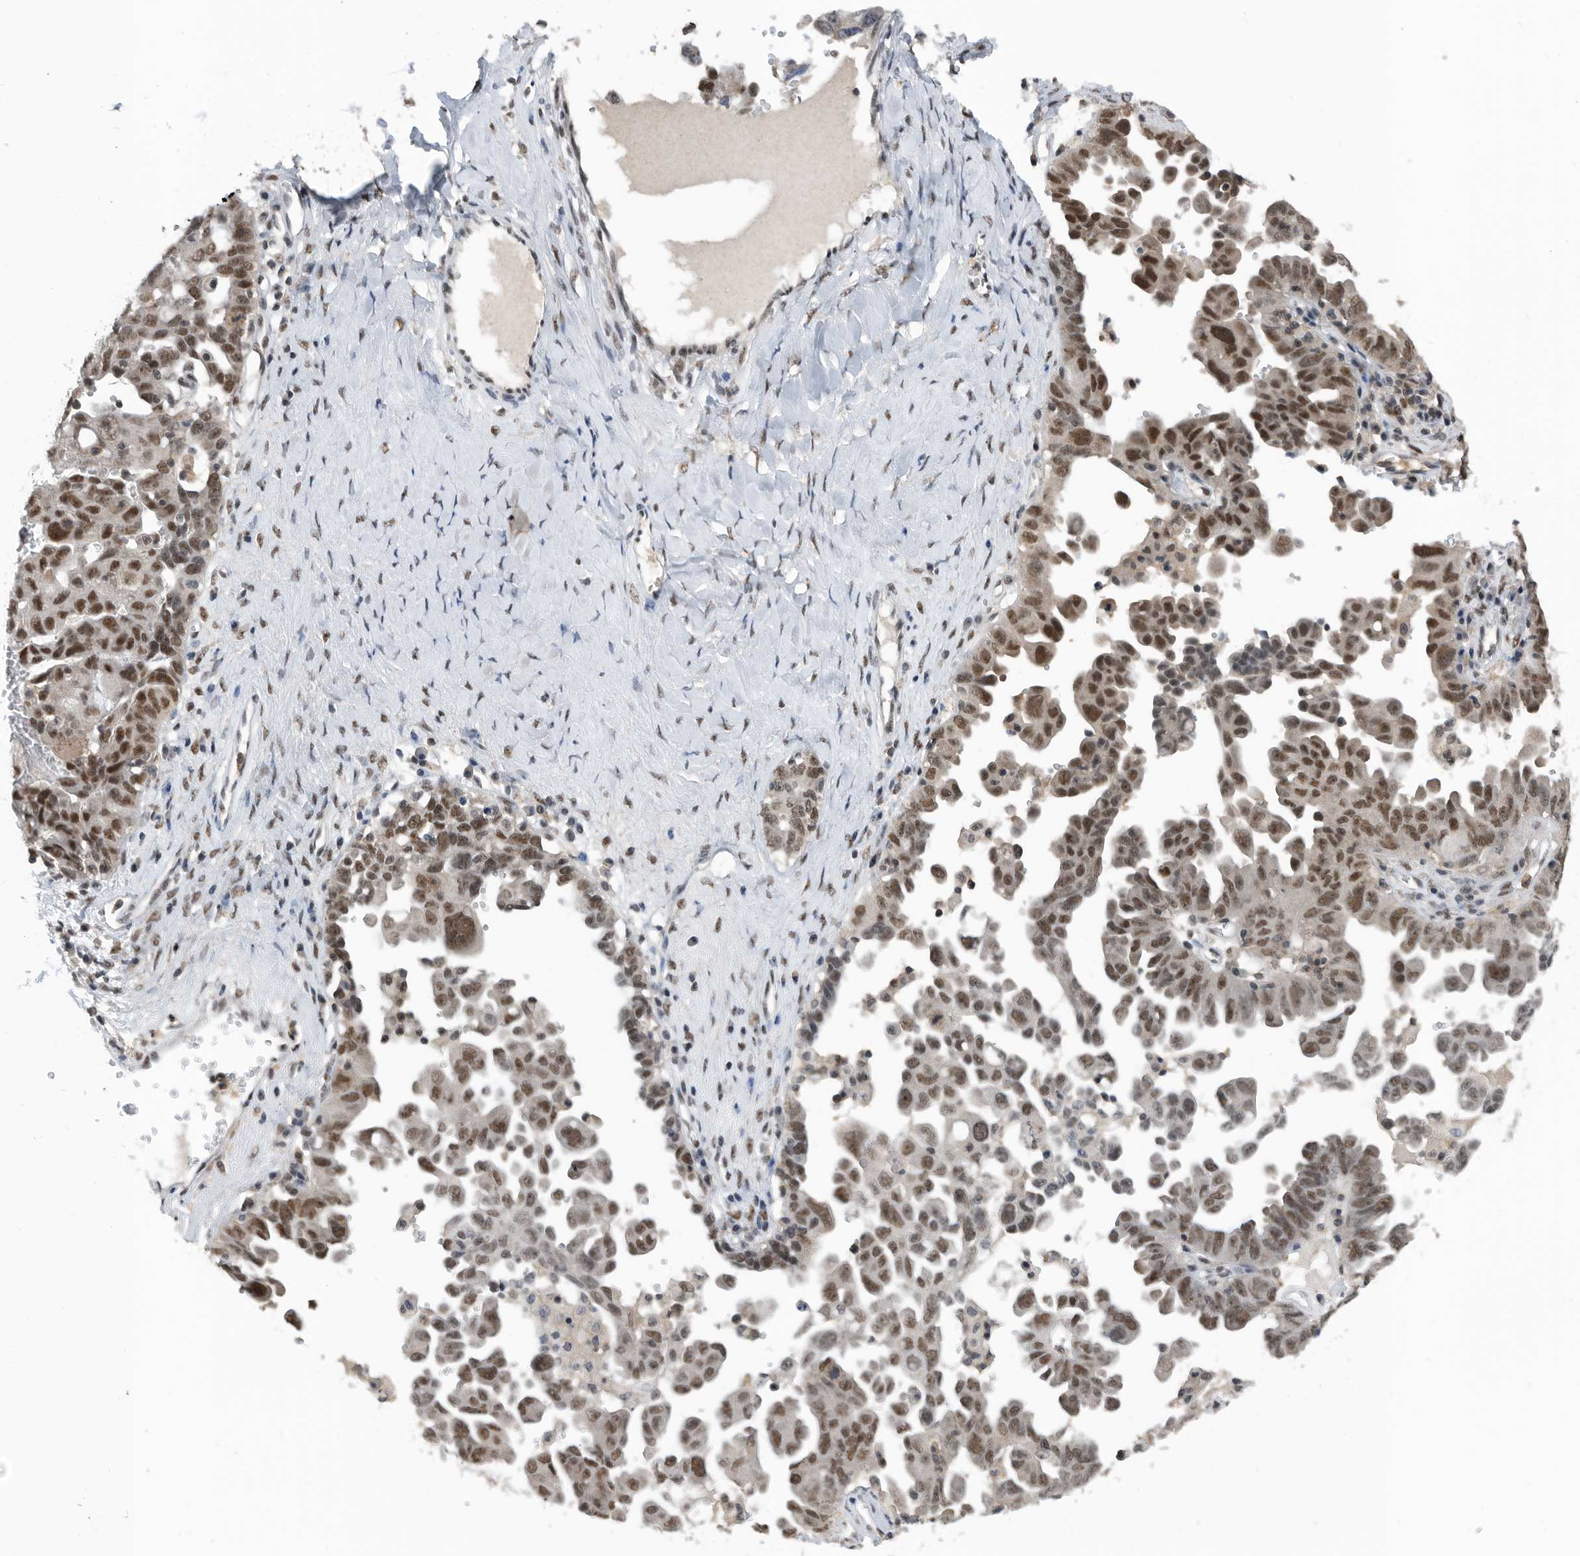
{"staining": {"intensity": "moderate", "quantity": "25%-75%", "location": "nuclear"}, "tissue": "ovarian cancer", "cell_type": "Tumor cells", "image_type": "cancer", "snomed": [{"axis": "morphology", "description": "Carcinoma, endometroid"}, {"axis": "topography", "description": "Ovary"}], "caption": "An image of endometroid carcinoma (ovarian) stained for a protein exhibits moderate nuclear brown staining in tumor cells. (Stains: DAB (3,3'-diaminobenzidine) in brown, nuclei in blue, Microscopy: brightfield microscopy at high magnification).", "gene": "ZNF260", "patient": {"sex": "female", "age": 62}}